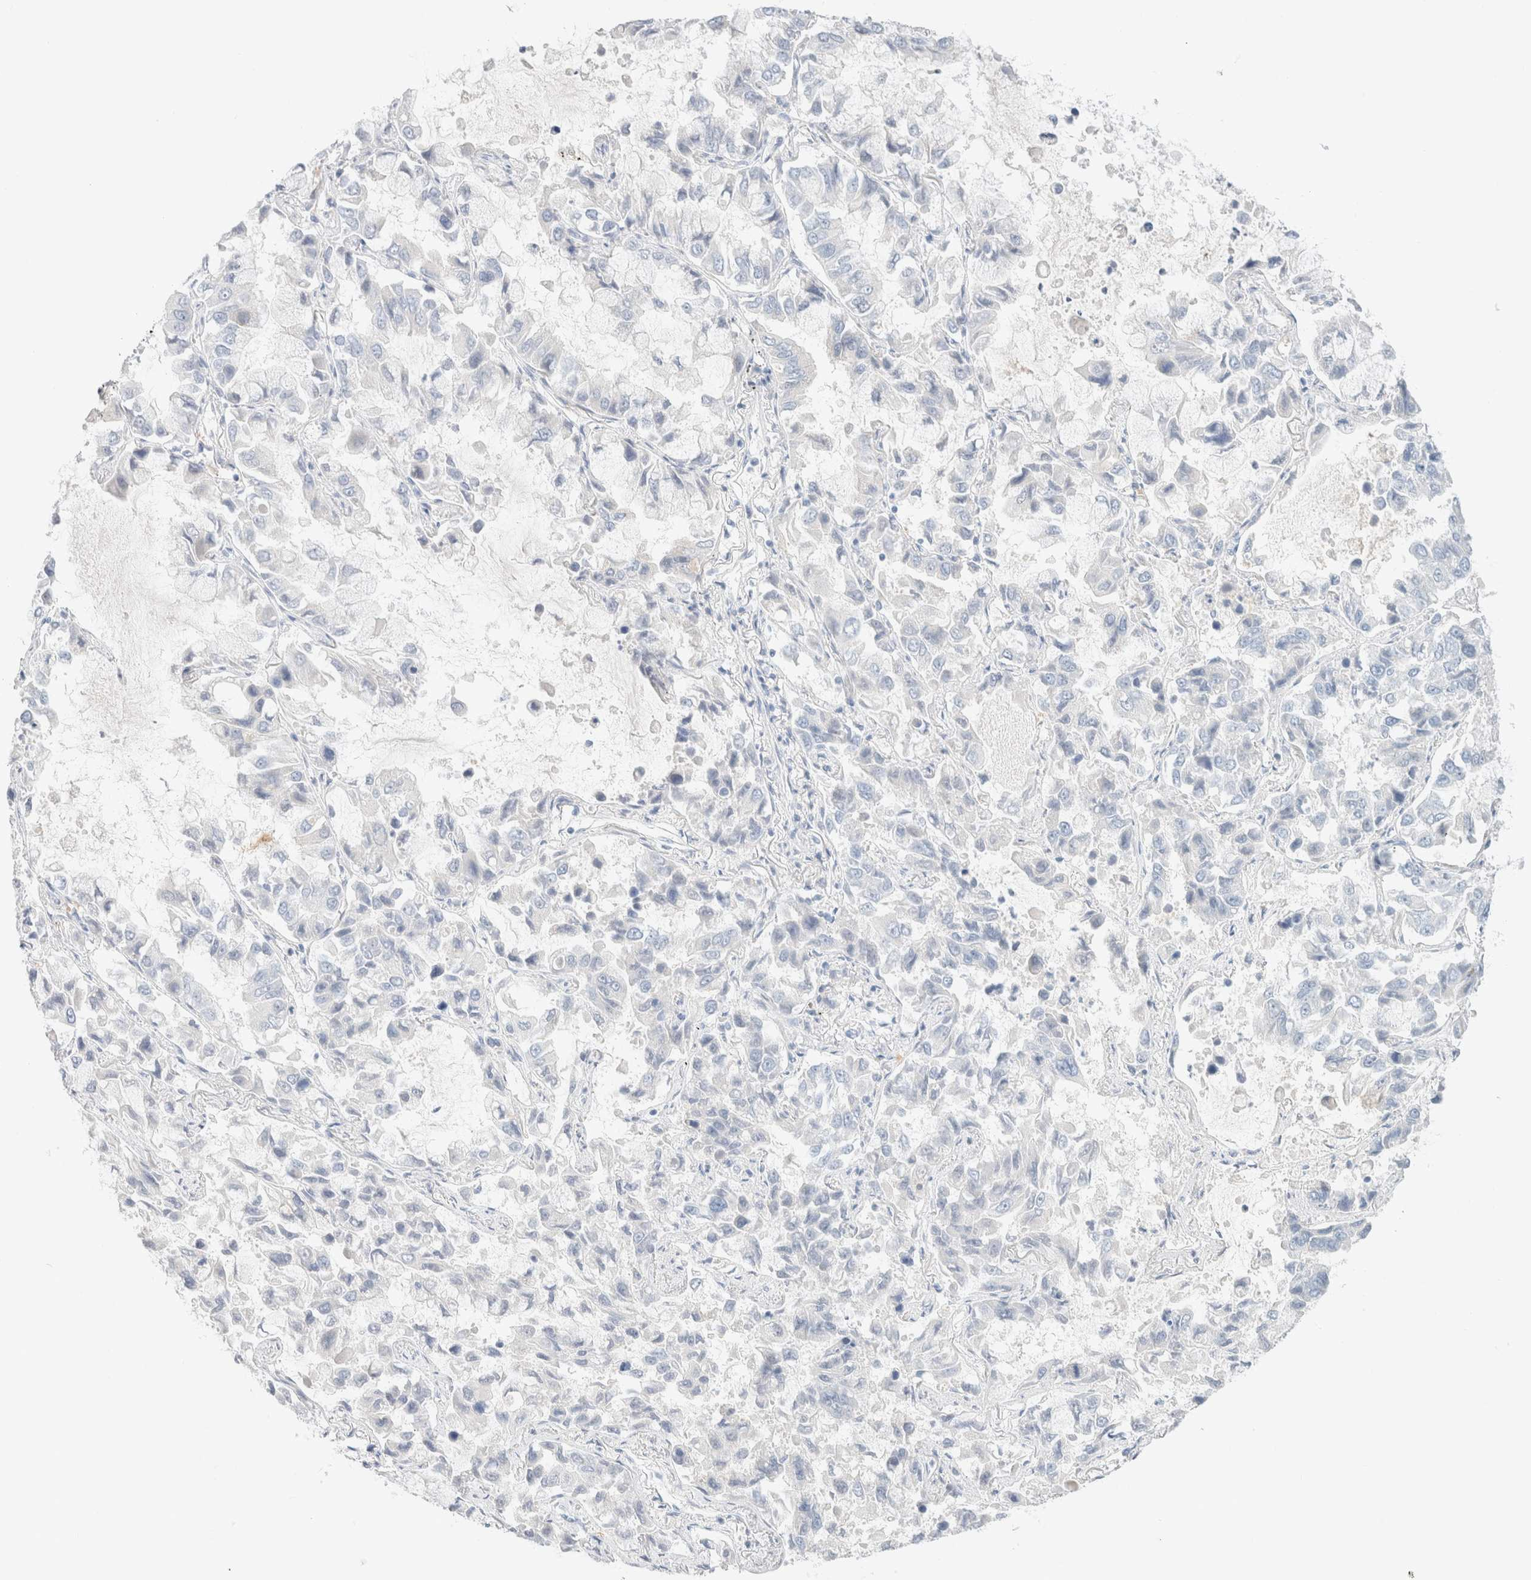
{"staining": {"intensity": "negative", "quantity": "none", "location": "none"}, "tissue": "lung cancer", "cell_type": "Tumor cells", "image_type": "cancer", "snomed": [{"axis": "morphology", "description": "Adenocarcinoma, NOS"}, {"axis": "topography", "description": "Lung"}], "caption": "This is an IHC histopathology image of human lung adenocarcinoma. There is no expression in tumor cells.", "gene": "CPQ", "patient": {"sex": "male", "age": 64}}